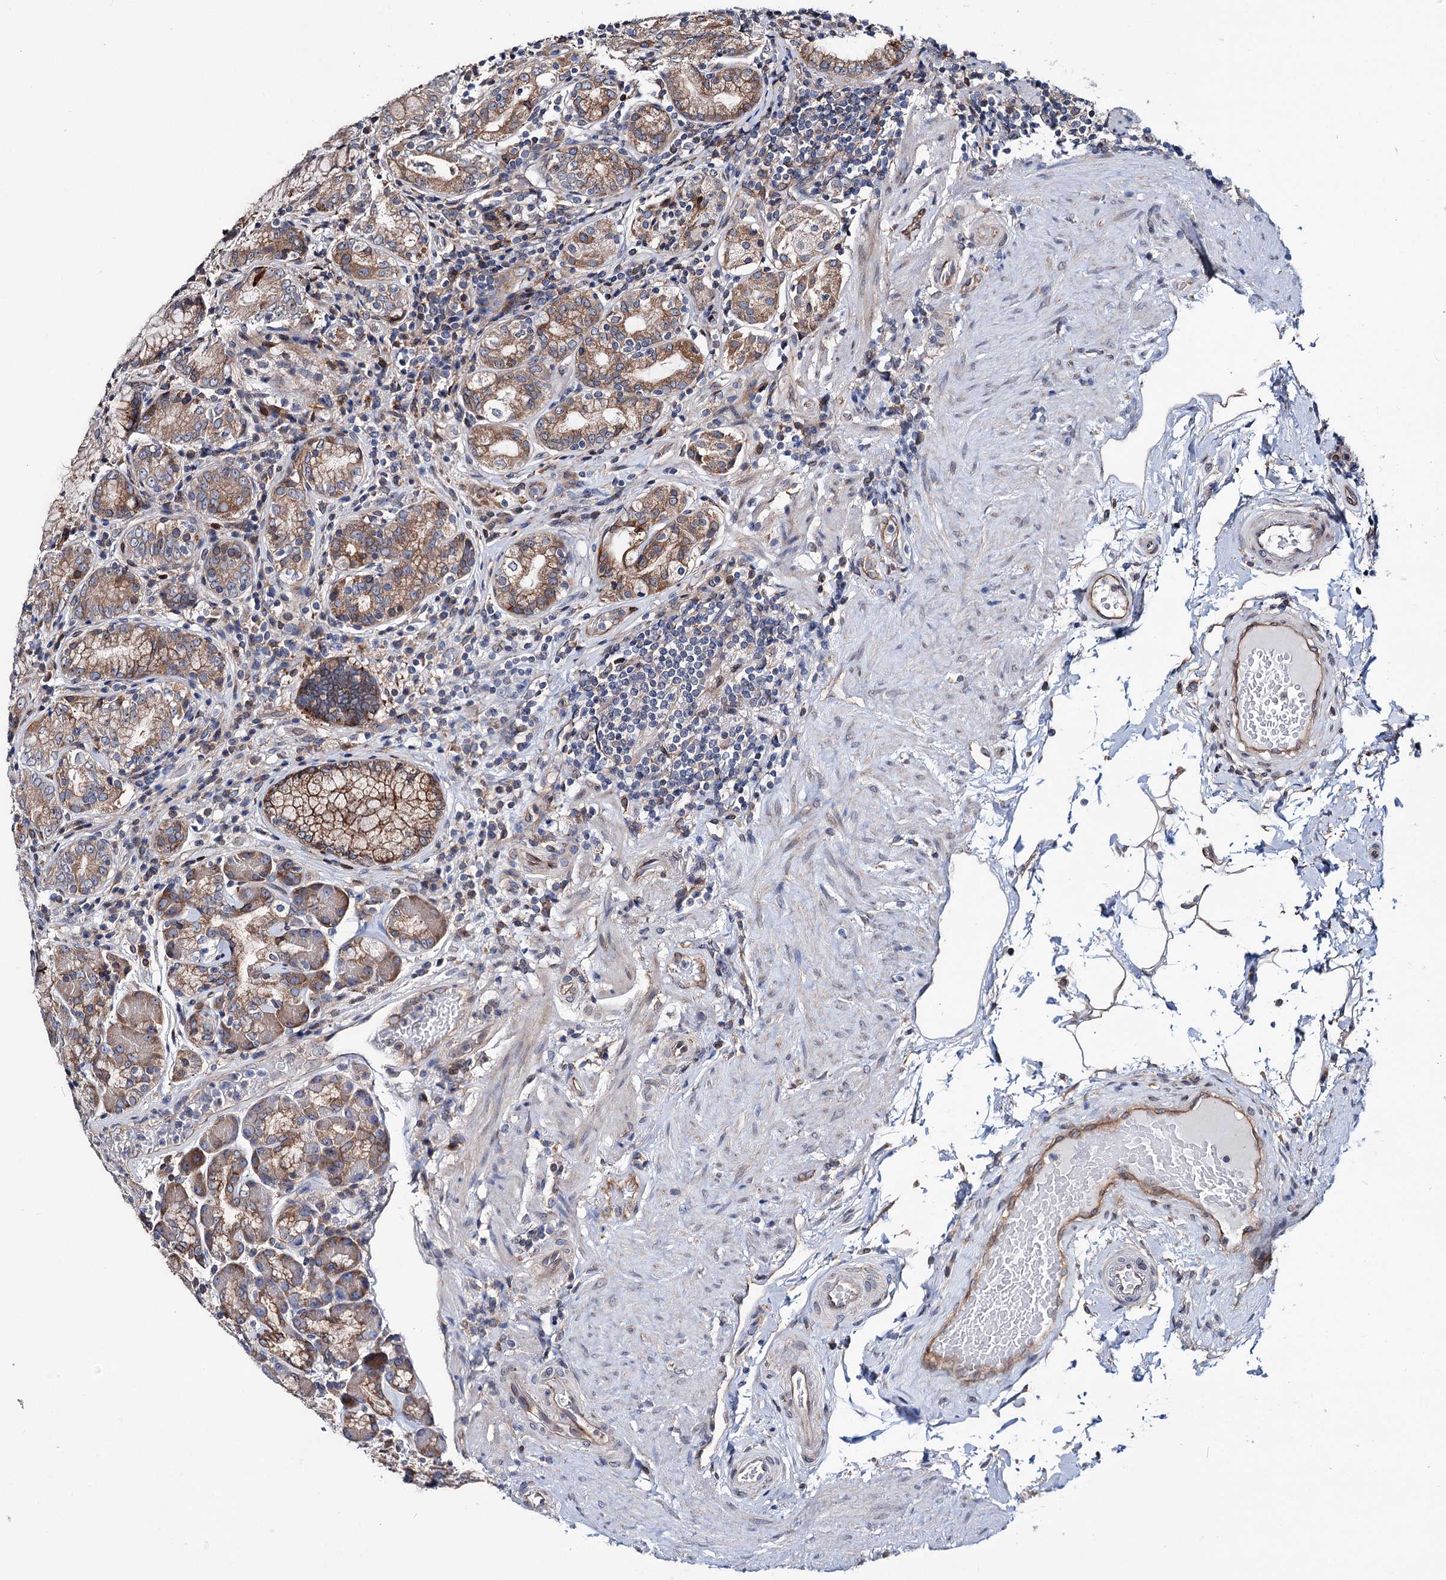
{"staining": {"intensity": "moderate", "quantity": ">75%", "location": "cytoplasmic/membranous"}, "tissue": "stomach", "cell_type": "Glandular cells", "image_type": "normal", "snomed": [{"axis": "morphology", "description": "Normal tissue, NOS"}, {"axis": "topography", "description": "Stomach, upper"}, {"axis": "topography", "description": "Stomach, lower"}], "caption": "The immunohistochemical stain shows moderate cytoplasmic/membranous staining in glandular cells of normal stomach.", "gene": "PTDSS2", "patient": {"sex": "female", "age": 76}}